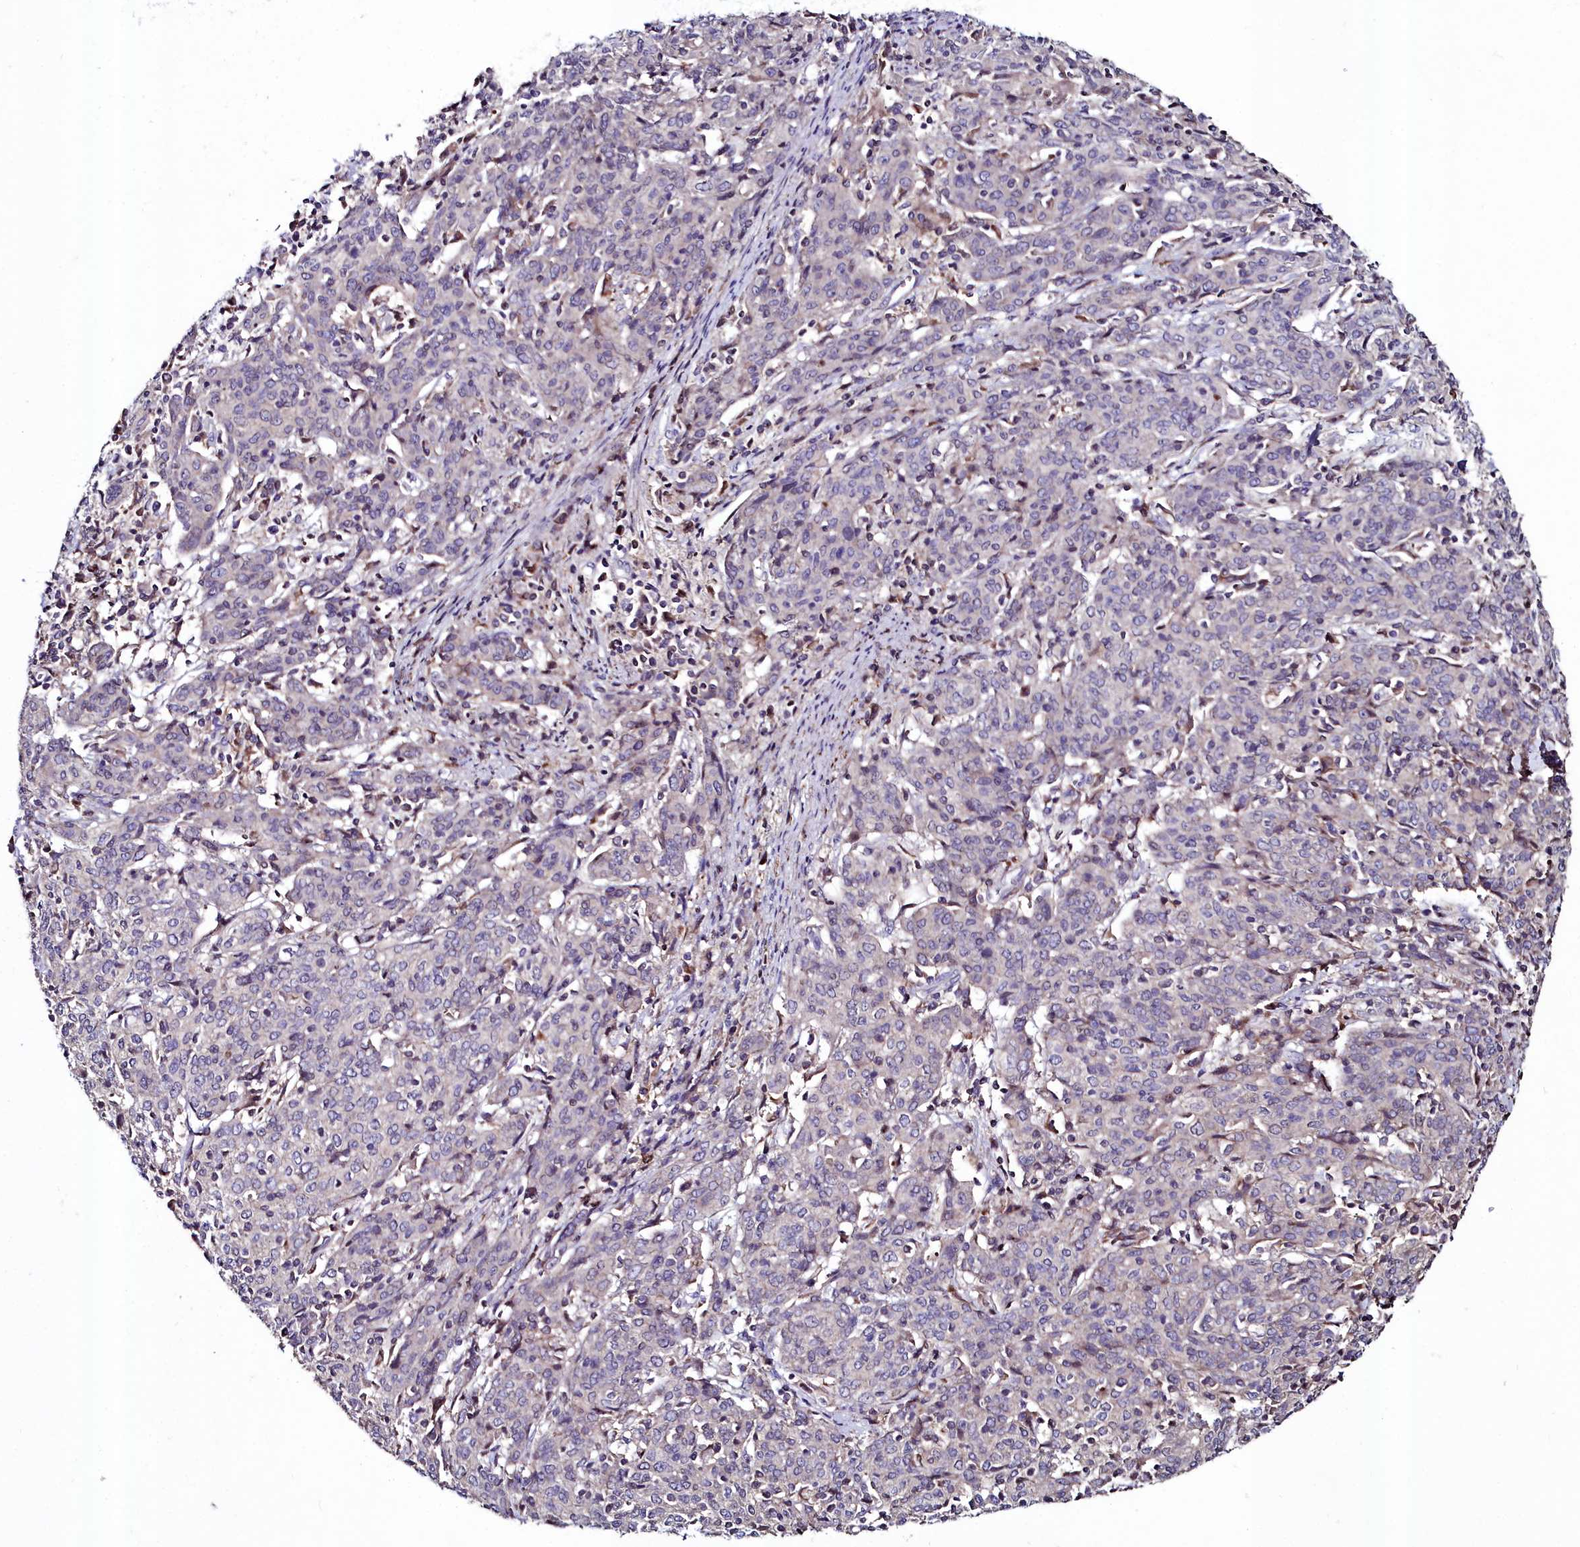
{"staining": {"intensity": "weak", "quantity": "<25%", "location": "nuclear"}, "tissue": "cervical cancer", "cell_type": "Tumor cells", "image_type": "cancer", "snomed": [{"axis": "morphology", "description": "Squamous cell carcinoma, NOS"}, {"axis": "topography", "description": "Cervix"}], "caption": "Cervical squamous cell carcinoma was stained to show a protein in brown. There is no significant positivity in tumor cells.", "gene": "AMBRA1", "patient": {"sex": "female", "age": 67}}